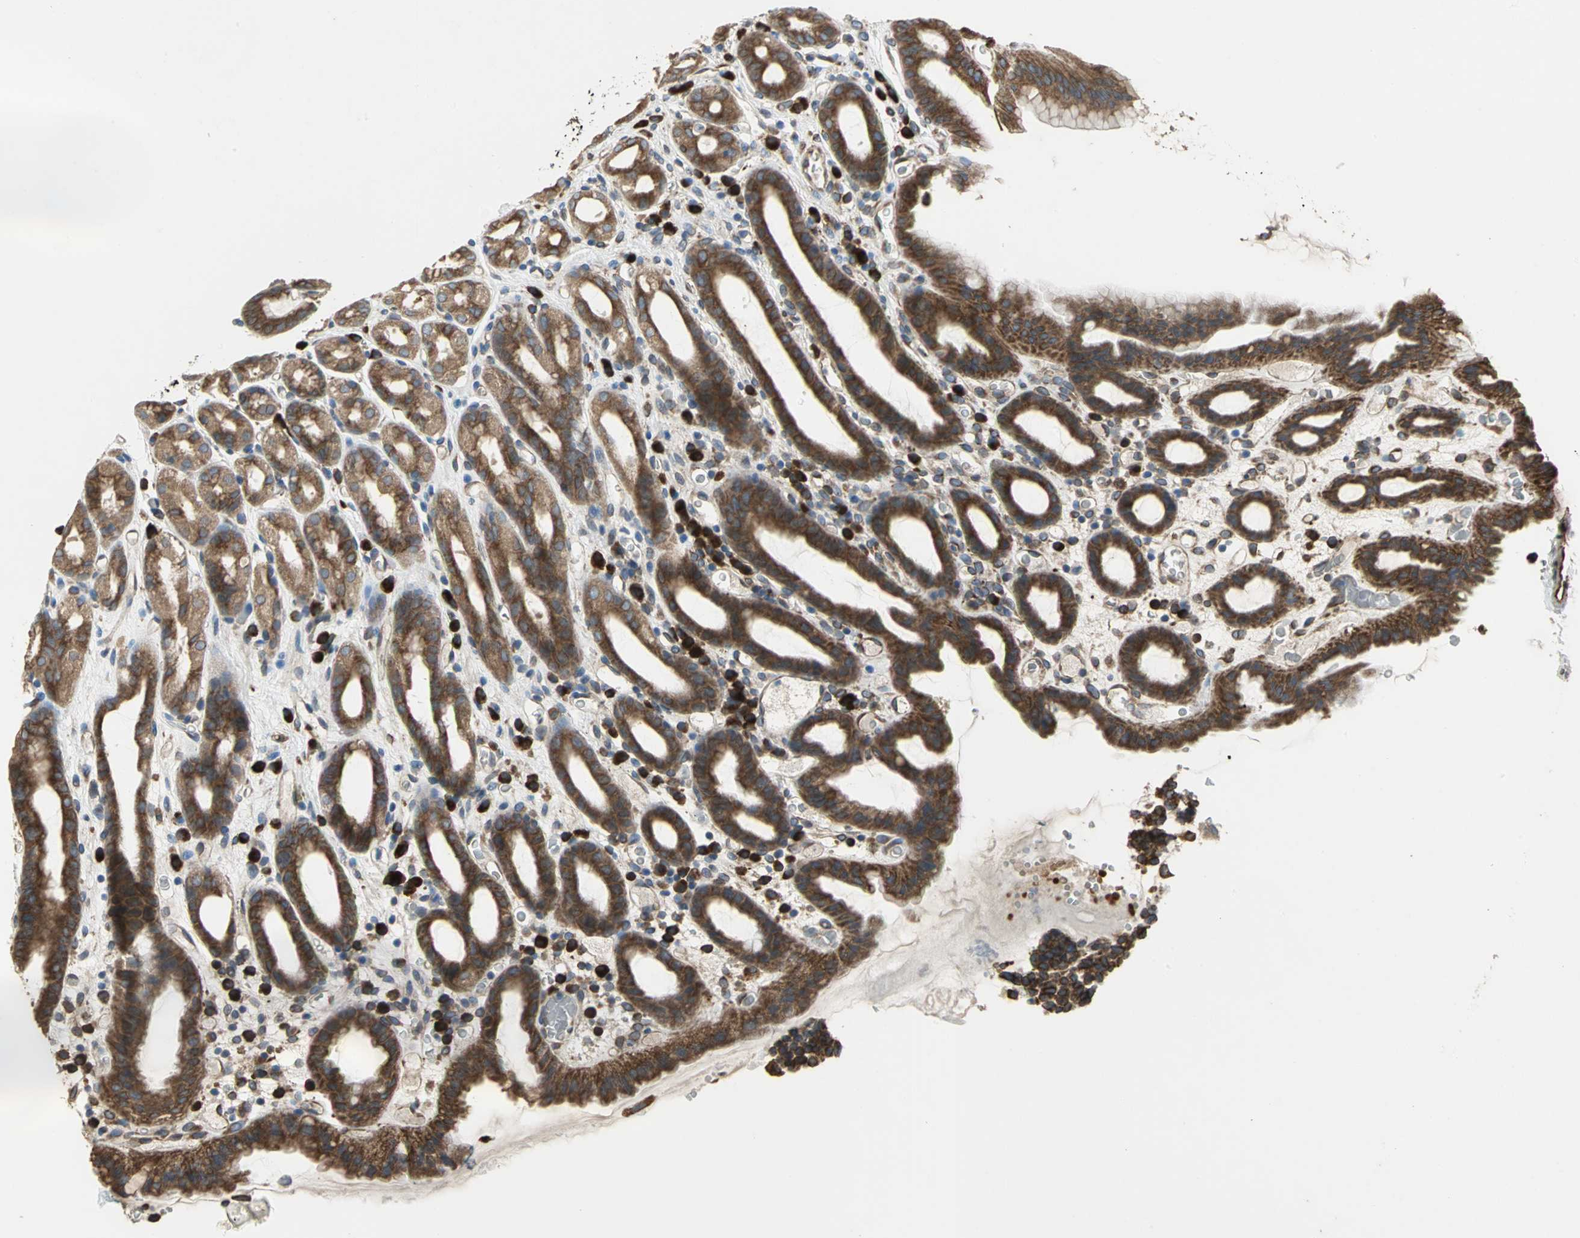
{"staining": {"intensity": "strong", "quantity": "25%-75%", "location": "cytoplasmic/membranous"}, "tissue": "stomach", "cell_type": "Glandular cells", "image_type": "normal", "snomed": [{"axis": "morphology", "description": "Normal tissue, NOS"}, {"axis": "topography", "description": "Stomach, upper"}], "caption": "Immunohistochemical staining of normal stomach demonstrates strong cytoplasmic/membranous protein positivity in about 25%-75% of glandular cells.", "gene": "SYVN1", "patient": {"sex": "male", "age": 68}}